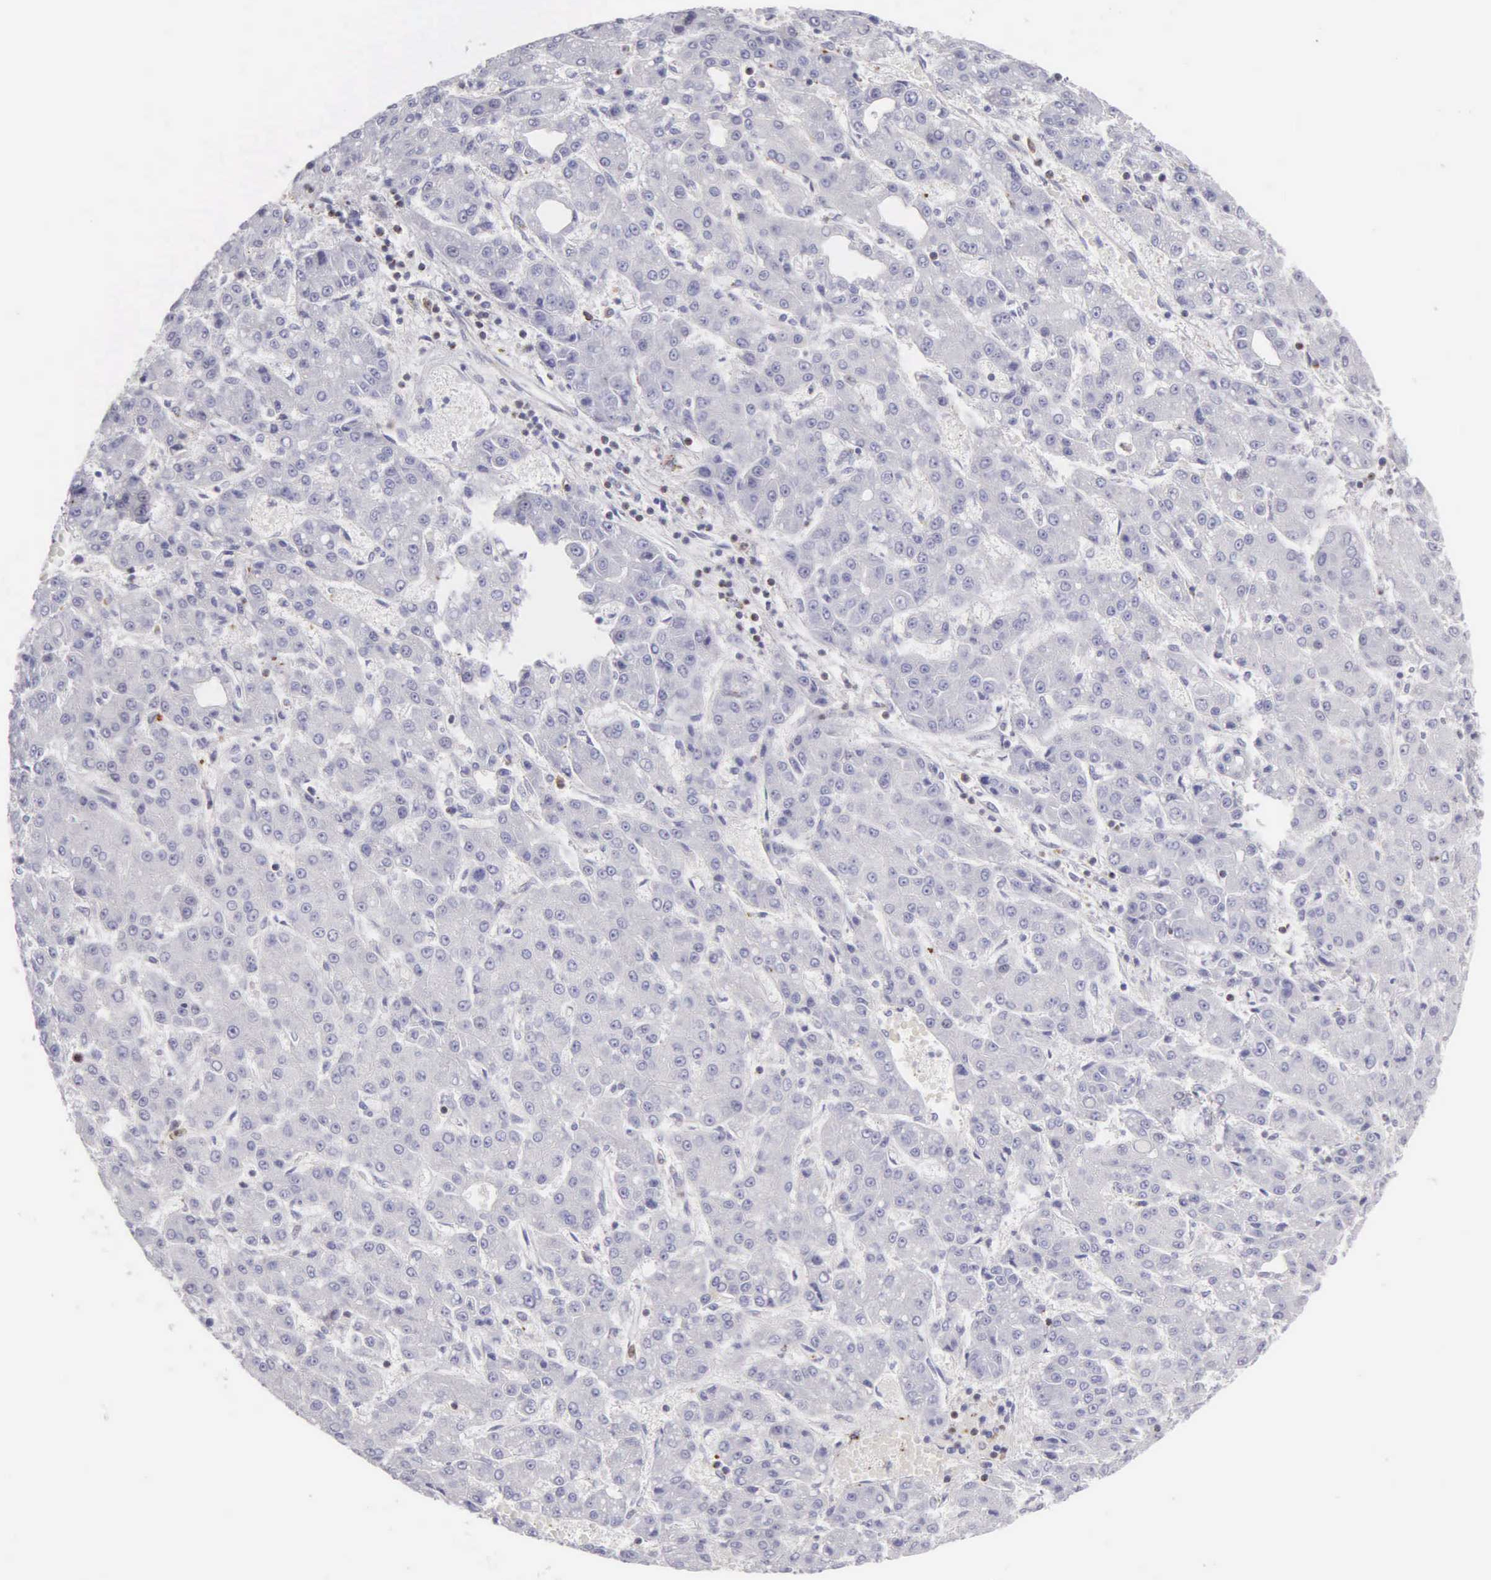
{"staining": {"intensity": "negative", "quantity": "none", "location": "none"}, "tissue": "liver cancer", "cell_type": "Tumor cells", "image_type": "cancer", "snomed": [{"axis": "morphology", "description": "Carcinoma, Hepatocellular, NOS"}, {"axis": "topography", "description": "Liver"}], "caption": "Immunohistochemistry of liver hepatocellular carcinoma shows no positivity in tumor cells.", "gene": "SRGN", "patient": {"sex": "male", "age": 69}}